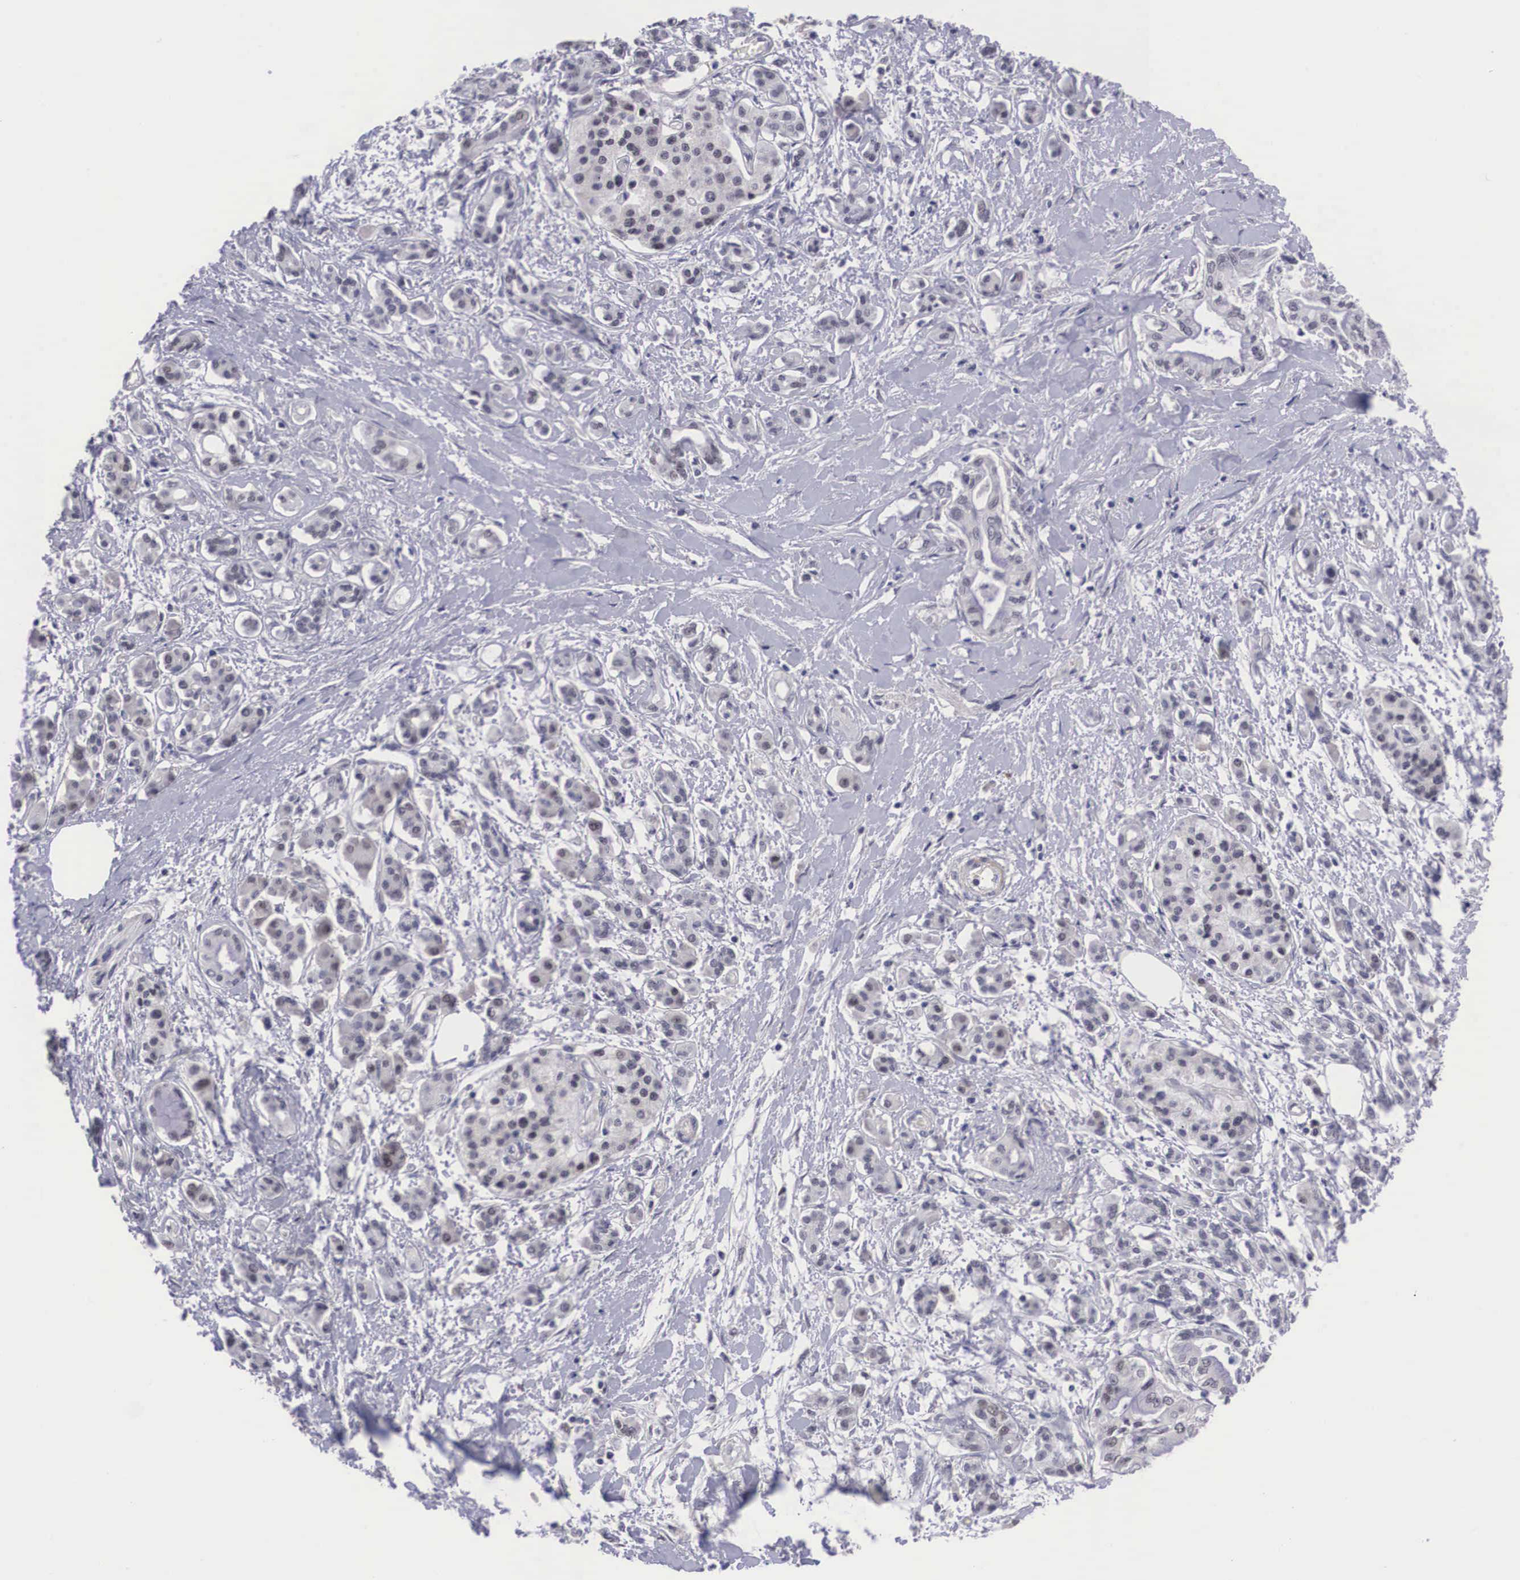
{"staining": {"intensity": "negative", "quantity": "none", "location": "none"}, "tissue": "pancreatic cancer", "cell_type": "Tumor cells", "image_type": "cancer", "snomed": [{"axis": "morphology", "description": "Adenocarcinoma, NOS"}, {"axis": "topography", "description": "Pancreas"}], "caption": "High power microscopy photomicrograph of an IHC image of adenocarcinoma (pancreatic), revealing no significant expression in tumor cells.", "gene": "ZNF275", "patient": {"sex": "female", "age": 64}}